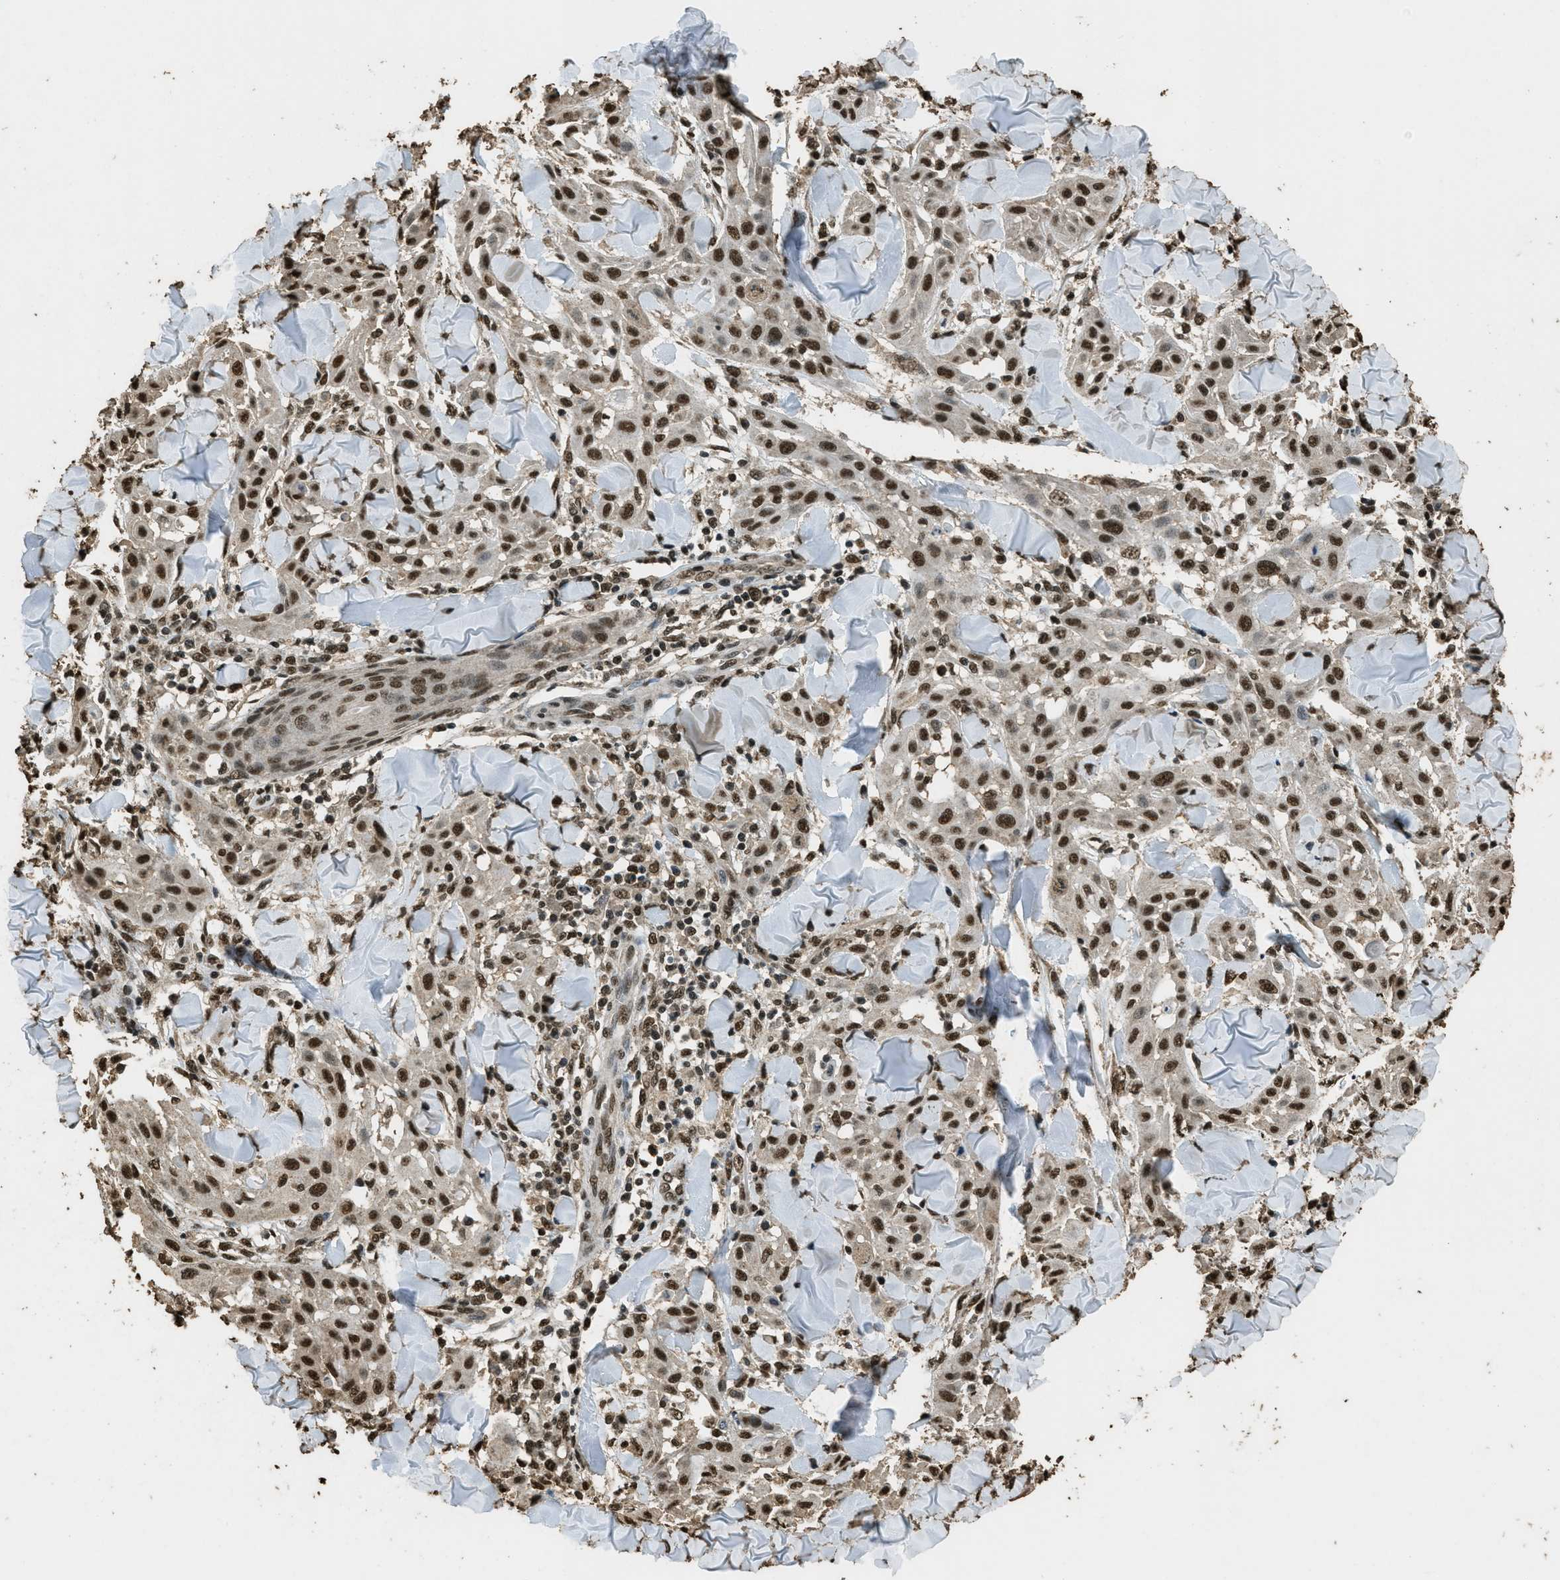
{"staining": {"intensity": "strong", "quantity": ">75%", "location": "nuclear"}, "tissue": "skin cancer", "cell_type": "Tumor cells", "image_type": "cancer", "snomed": [{"axis": "morphology", "description": "Squamous cell carcinoma, NOS"}, {"axis": "topography", "description": "Skin"}], "caption": "Immunohistochemical staining of human skin cancer (squamous cell carcinoma) demonstrates strong nuclear protein positivity in approximately >75% of tumor cells.", "gene": "MYB", "patient": {"sex": "male", "age": 24}}